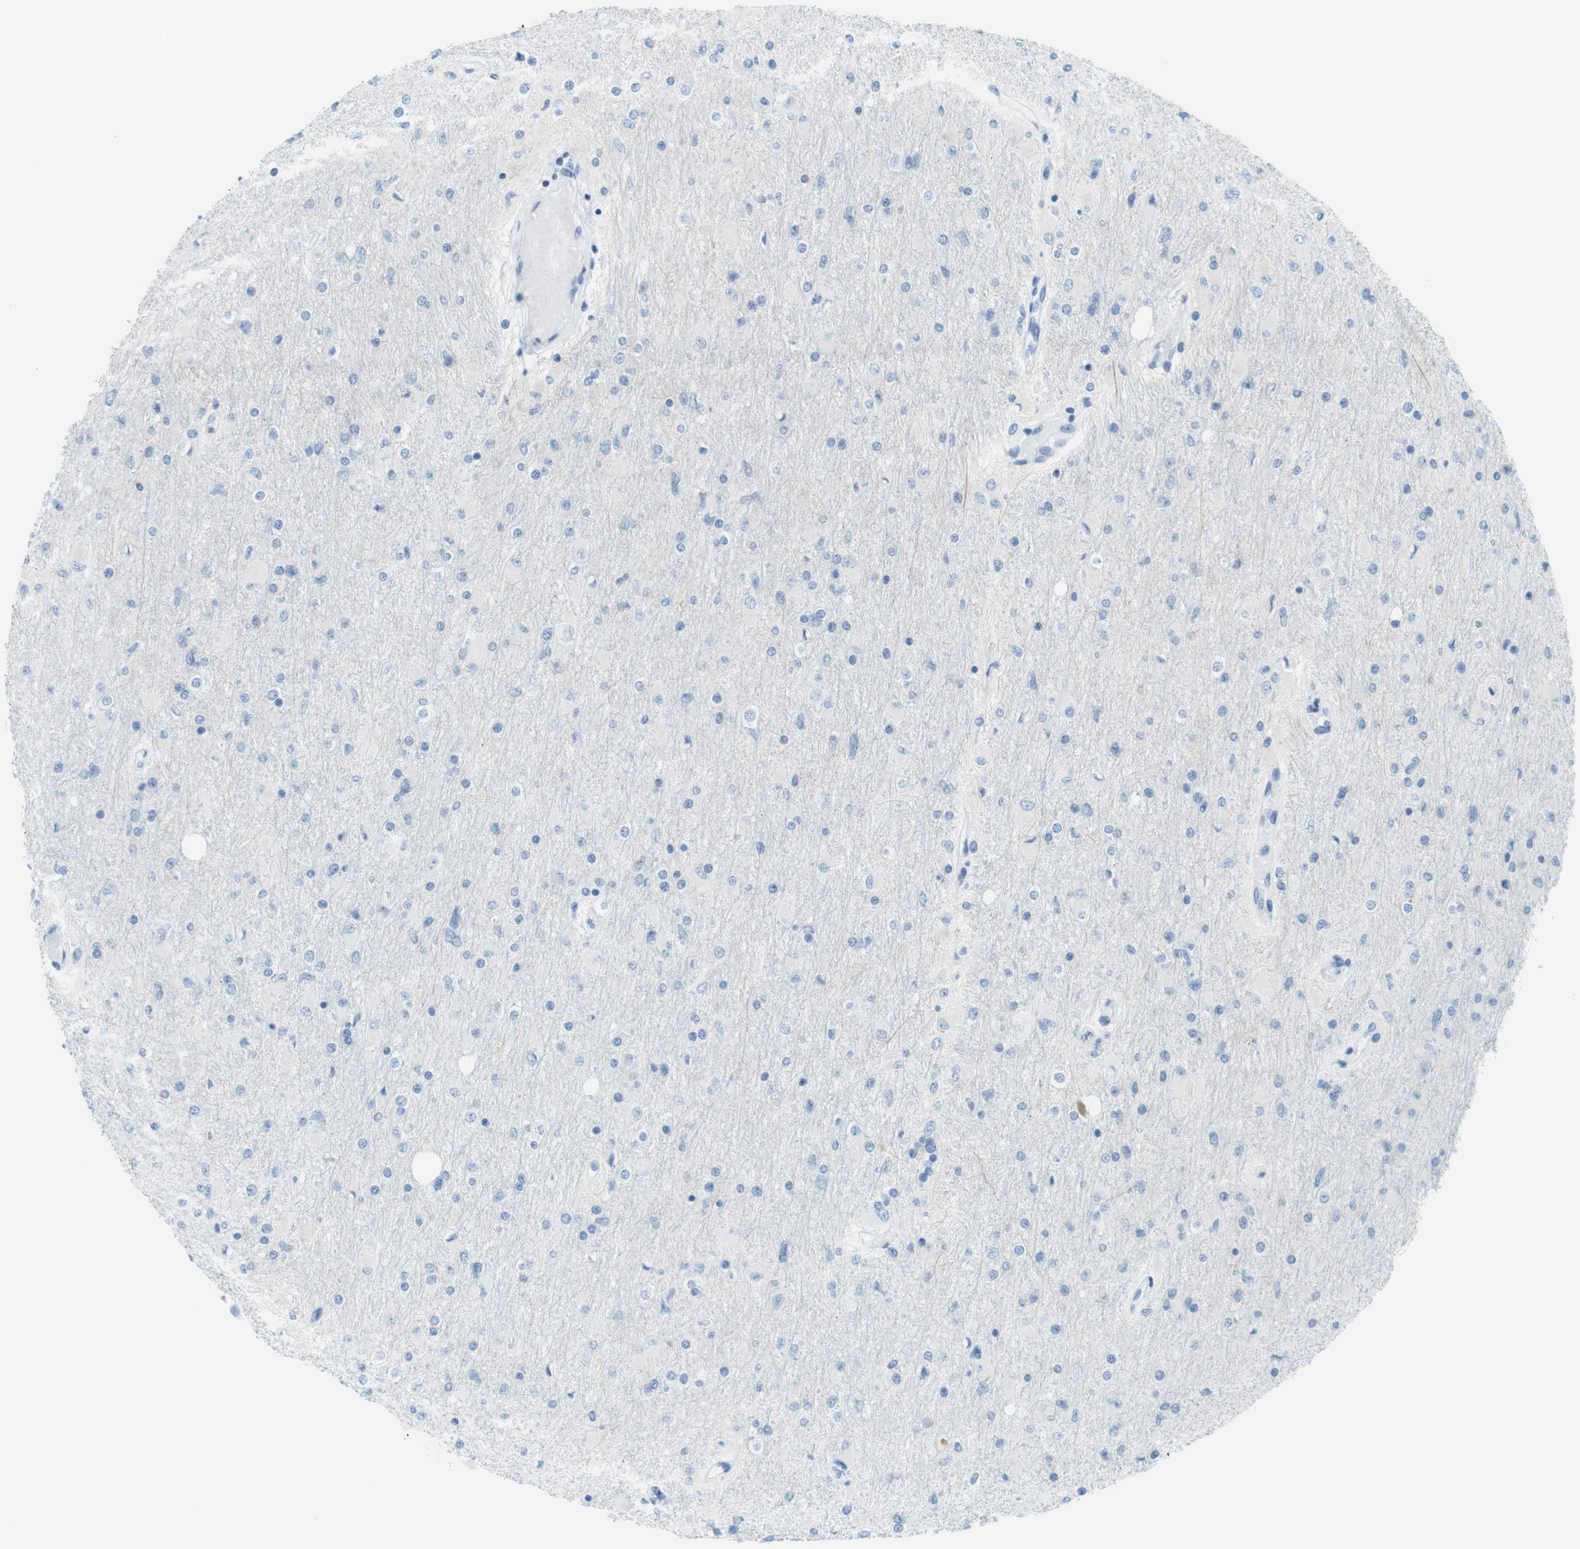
{"staining": {"intensity": "negative", "quantity": "none", "location": "none"}, "tissue": "glioma", "cell_type": "Tumor cells", "image_type": "cancer", "snomed": [{"axis": "morphology", "description": "Glioma, malignant, High grade"}, {"axis": "topography", "description": "Cerebral cortex"}], "caption": "High power microscopy photomicrograph of an IHC image of glioma, revealing no significant staining in tumor cells.", "gene": "ASIC5", "patient": {"sex": "female", "age": 36}}